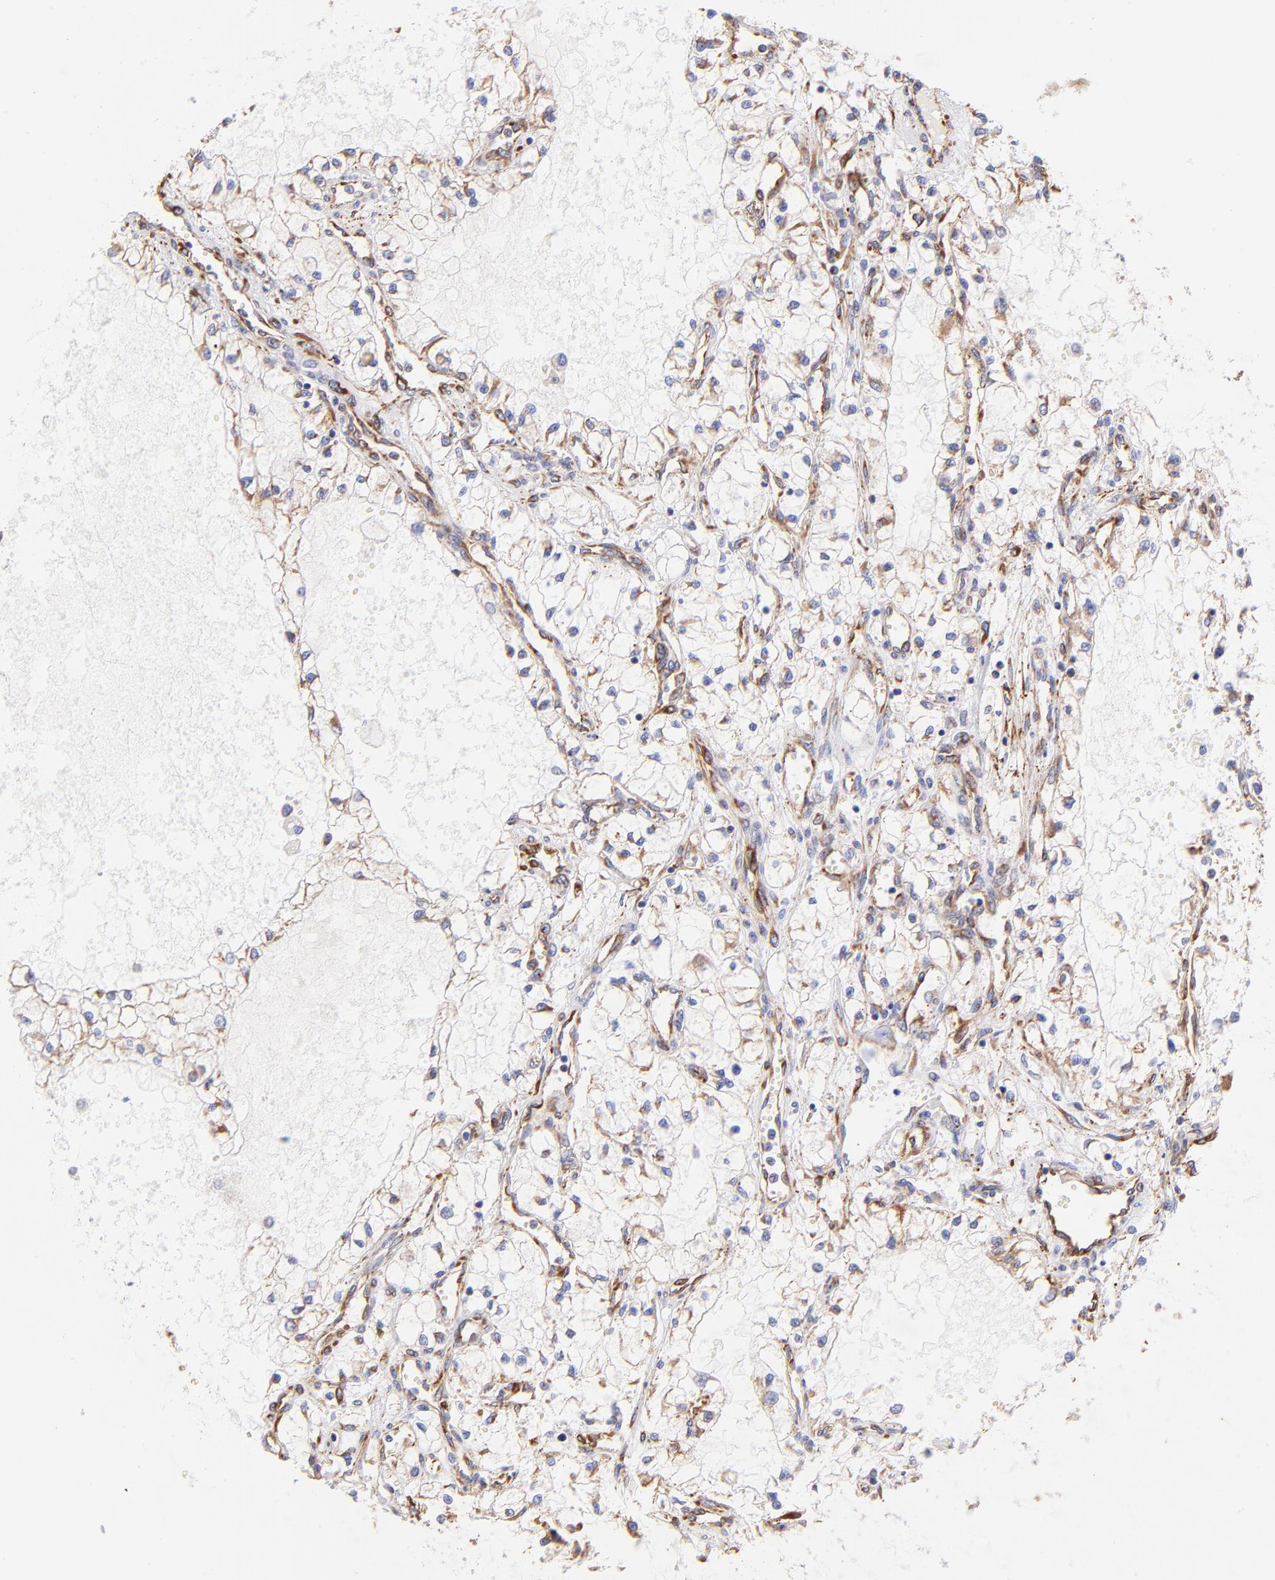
{"staining": {"intensity": "weak", "quantity": "25%-75%", "location": "cytoplasmic/membranous"}, "tissue": "renal cancer", "cell_type": "Tumor cells", "image_type": "cancer", "snomed": [{"axis": "morphology", "description": "Adenocarcinoma, NOS"}, {"axis": "topography", "description": "Kidney"}], "caption": "IHC staining of adenocarcinoma (renal), which demonstrates low levels of weak cytoplasmic/membranous positivity in about 25%-75% of tumor cells indicating weak cytoplasmic/membranous protein expression. The staining was performed using DAB (brown) for protein detection and nuclei were counterstained in hematoxylin (blue).", "gene": "SPARC", "patient": {"sex": "male", "age": 61}}